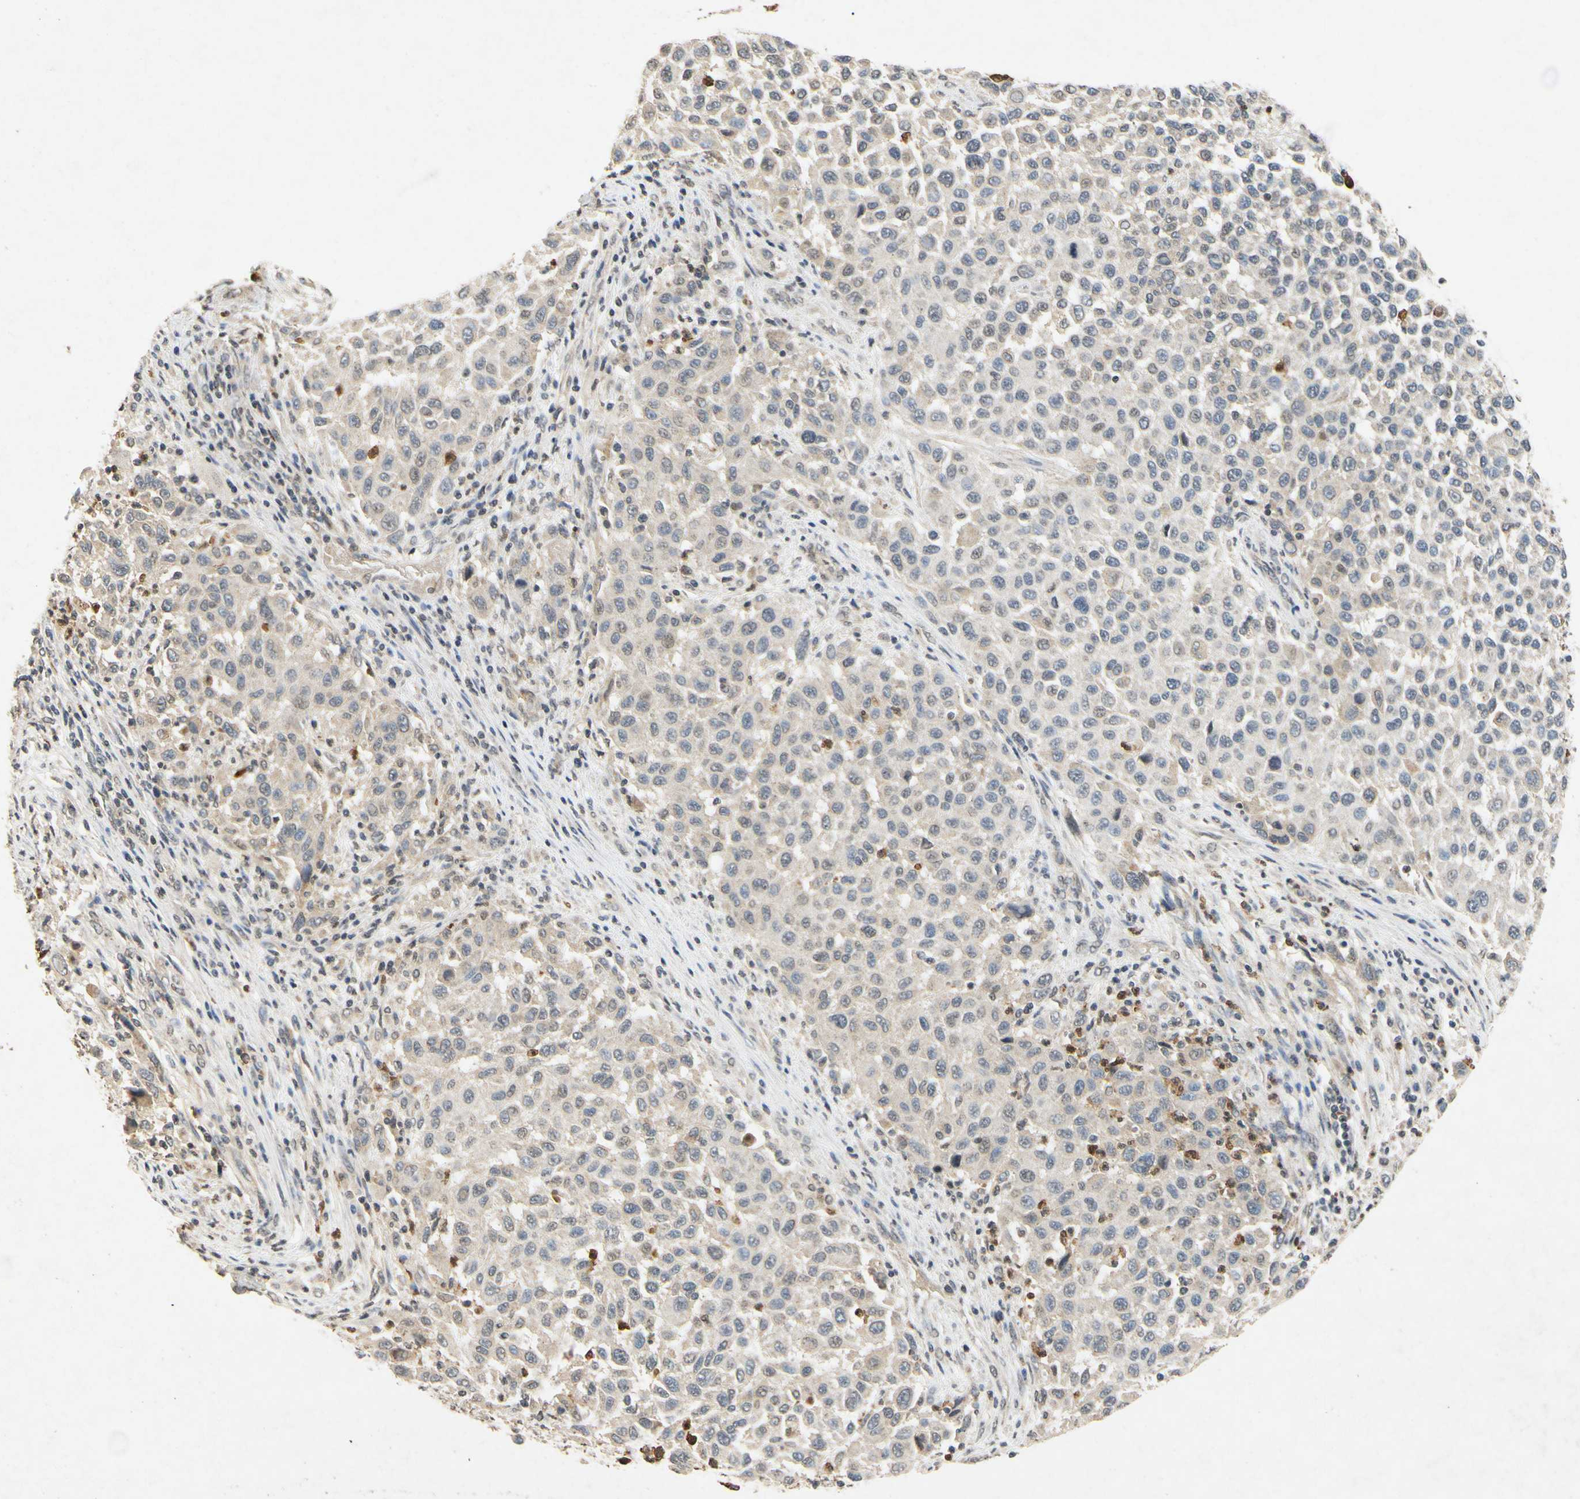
{"staining": {"intensity": "weak", "quantity": "<25%", "location": "cytoplasmic/membranous"}, "tissue": "melanoma", "cell_type": "Tumor cells", "image_type": "cancer", "snomed": [{"axis": "morphology", "description": "Malignant melanoma, Metastatic site"}, {"axis": "topography", "description": "Lymph node"}], "caption": "Malignant melanoma (metastatic site) stained for a protein using IHC reveals no staining tumor cells.", "gene": "CP", "patient": {"sex": "male", "age": 61}}